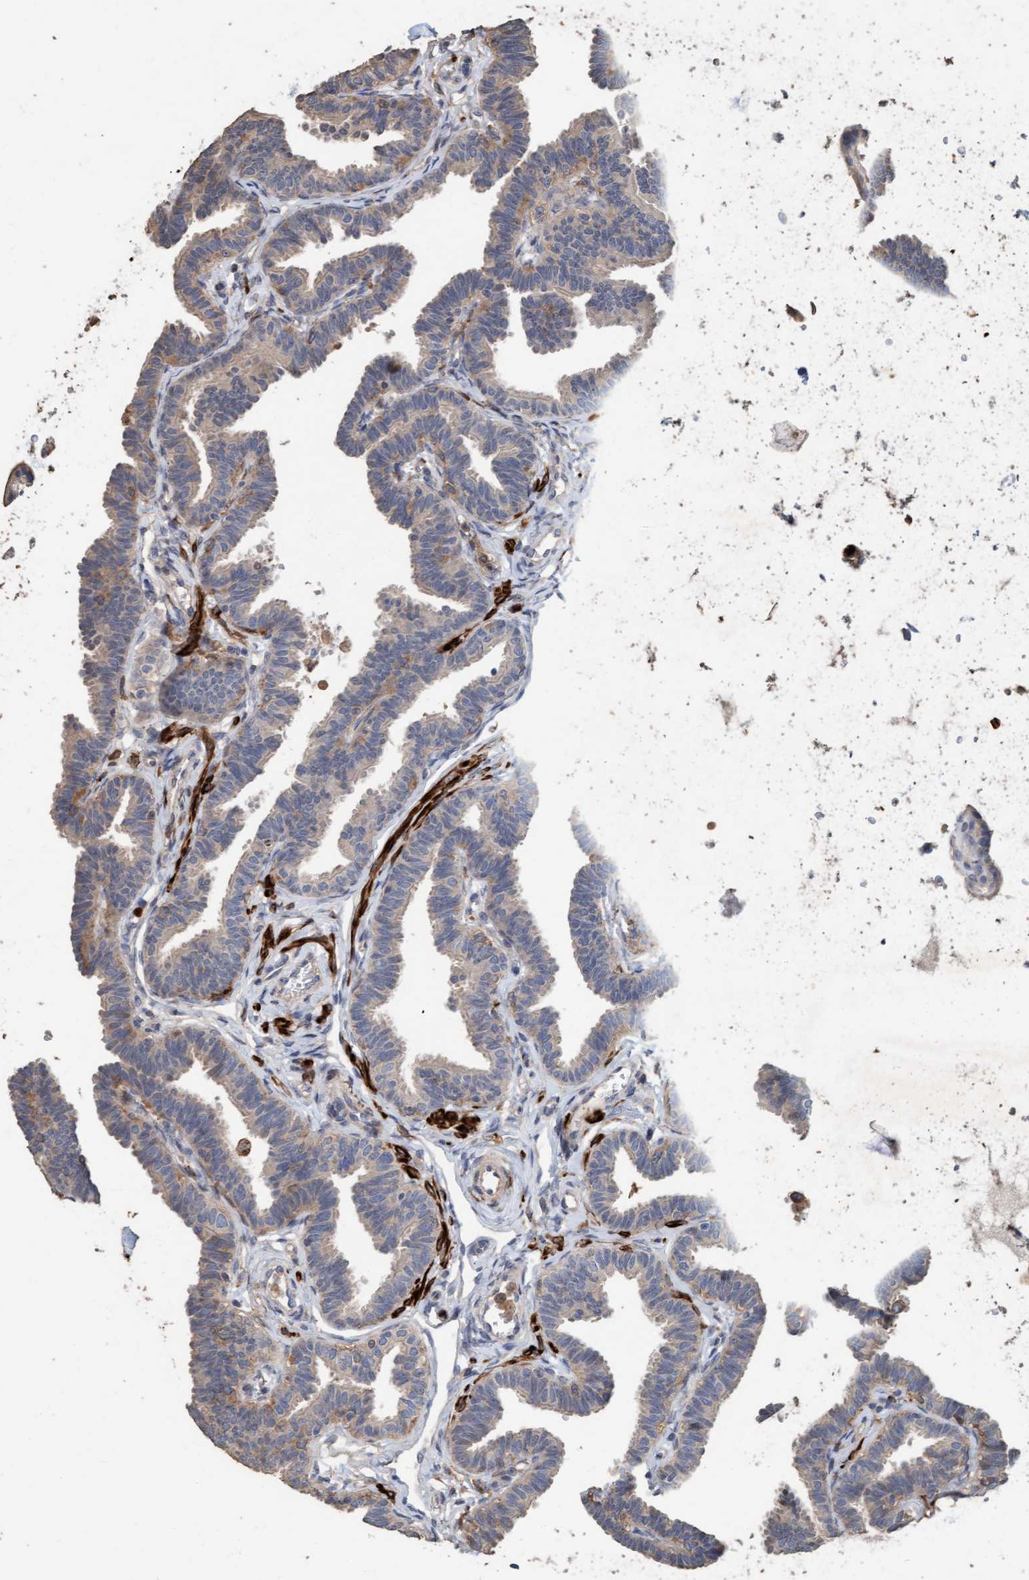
{"staining": {"intensity": "weak", "quantity": ">75%", "location": "cytoplasmic/membranous"}, "tissue": "fallopian tube", "cell_type": "Glandular cells", "image_type": "normal", "snomed": [{"axis": "morphology", "description": "Normal tissue, NOS"}, {"axis": "topography", "description": "Fallopian tube"}, {"axis": "topography", "description": "Ovary"}], "caption": "Immunohistochemical staining of benign human fallopian tube exhibits >75% levels of weak cytoplasmic/membranous protein staining in about >75% of glandular cells. Nuclei are stained in blue.", "gene": "LONRF1", "patient": {"sex": "female", "age": 23}}